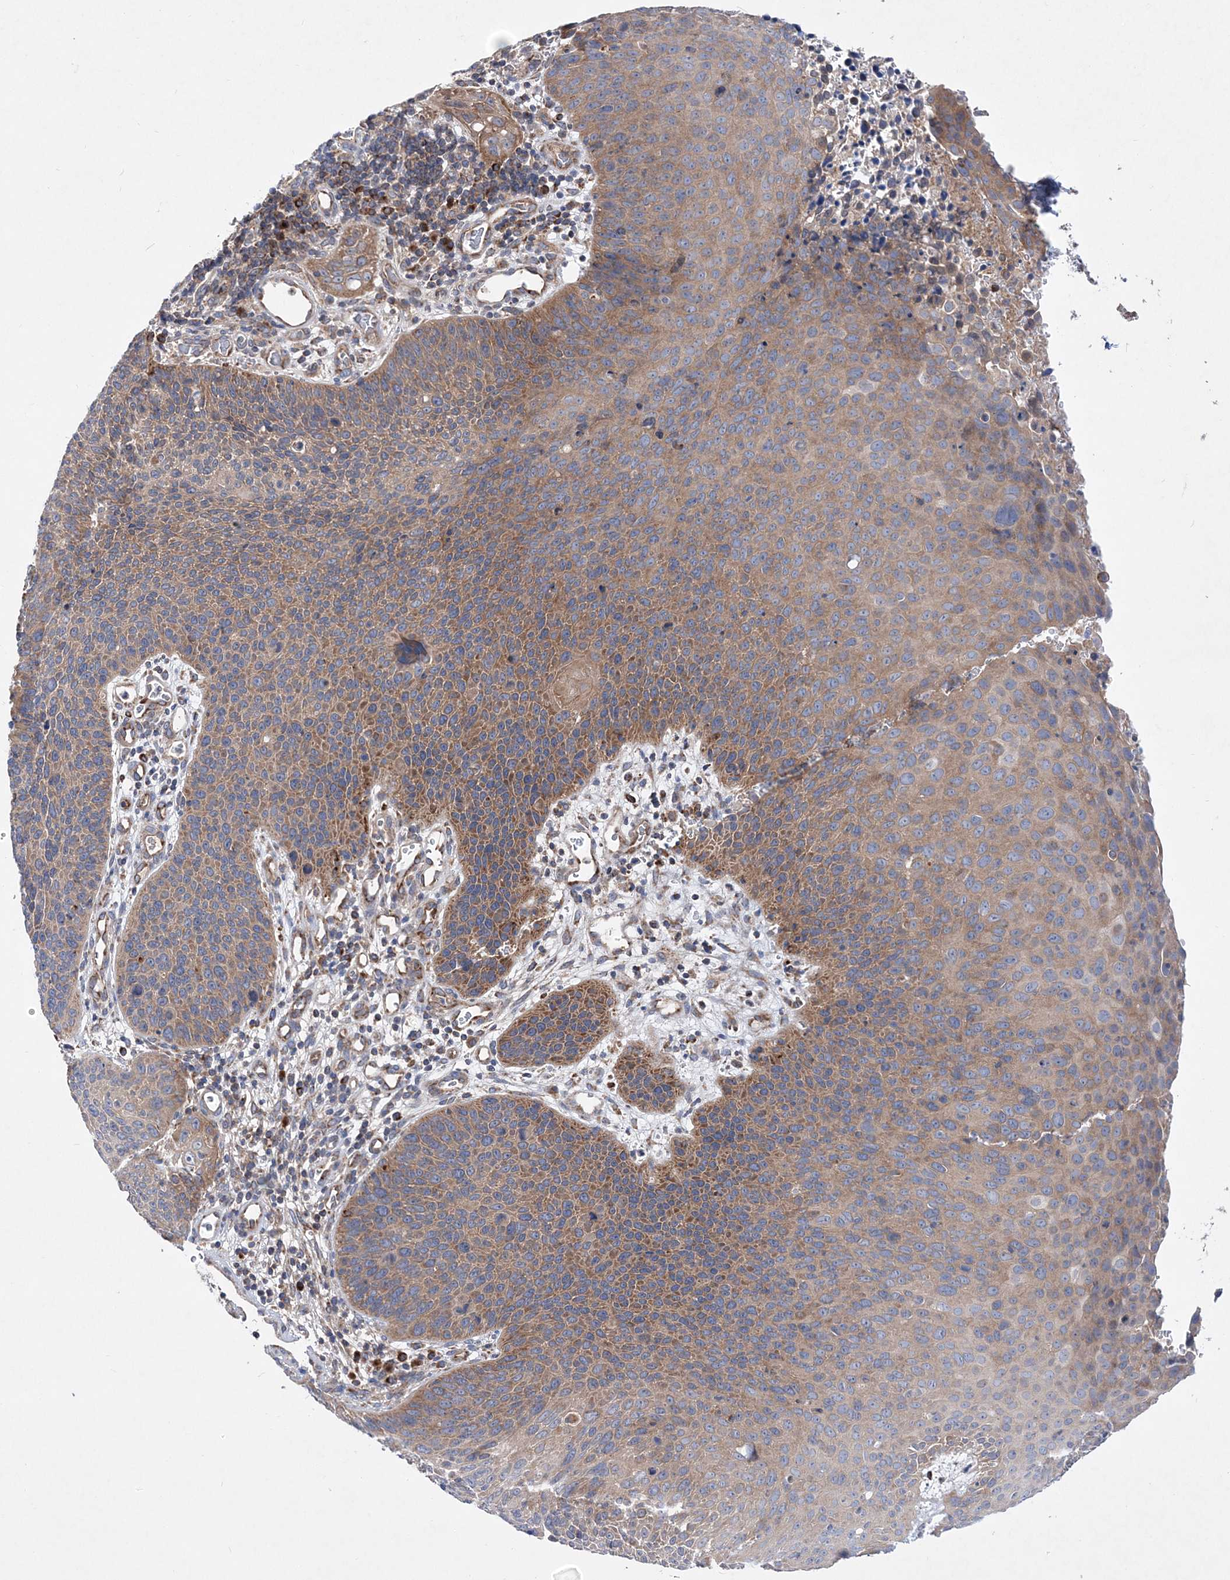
{"staining": {"intensity": "moderate", "quantity": "25%-75%", "location": "cytoplasmic/membranous"}, "tissue": "cervical cancer", "cell_type": "Tumor cells", "image_type": "cancer", "snomed": [{"axis": "morphology", "description": "Squamous cell carcinoma, NOS"}, {"axis": "topography", "description": "Cervix"}], "caption": "Cervical squamous cell carcinoma stained with immunohistochemistry exhibits moderate cytoplasmic/membranous staining in about 25%-75% of tumor cells. (Brightfield microscopy of DAB IHC at high magnification).", "gene": "NGLY1", "patient": {"sex": "female", "age": 55}}